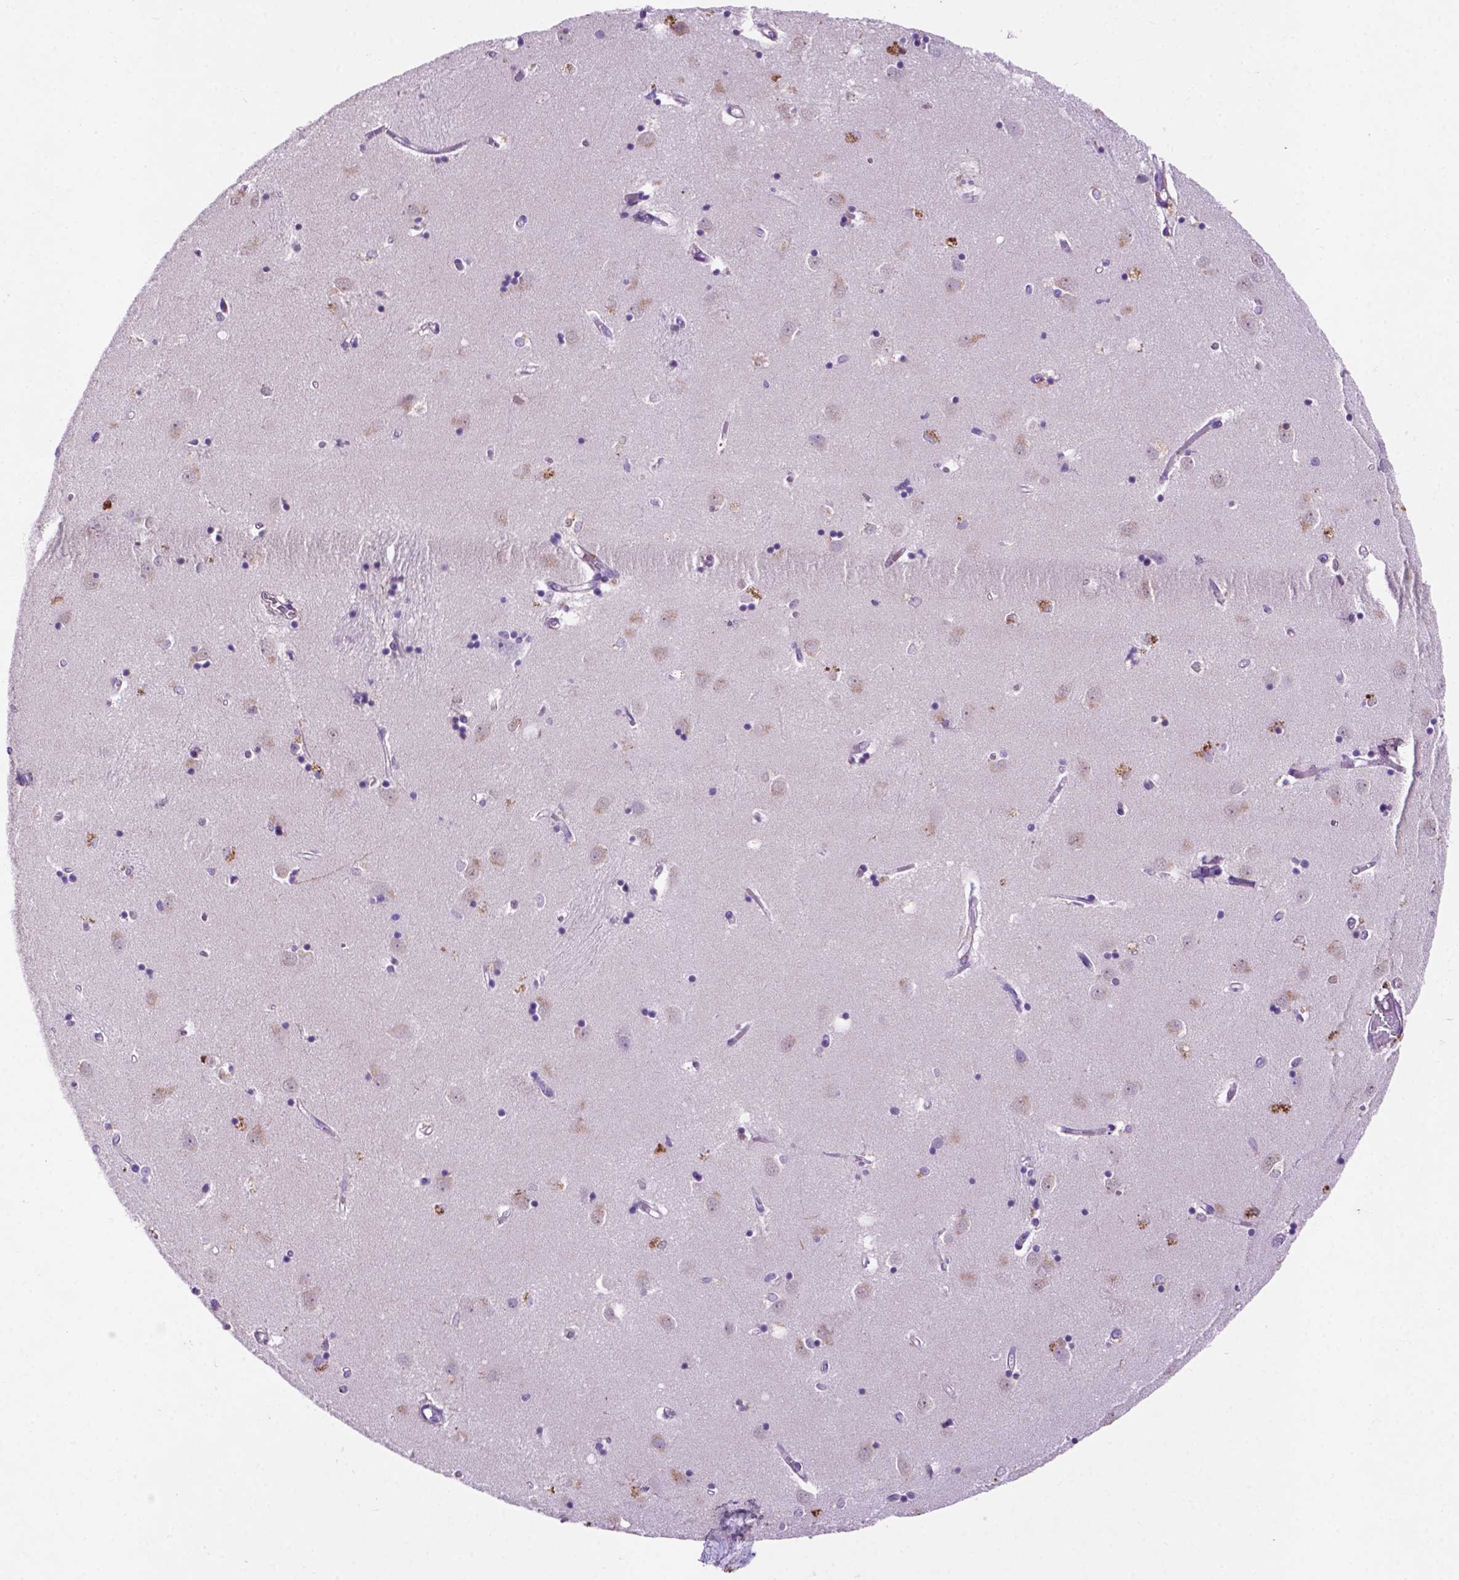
{"staining": {"intensity": "weak", "quantity": "<25%", "location": "cytoplasmic/membranous"}, "tissue": "caudate", "cell_type": "Glial cells", "image_type": "normal", "snomed": [{"axis": "morphology", "description": "Normal tissue, NOS"}, {"axis": "topography", "description": "Lateral ventricle wall"}], "caption": "Glial cells are negative for protein expression in normal human caudate.", "gene": "ASPG", "patient": {"sex": "male", "age": 54}}